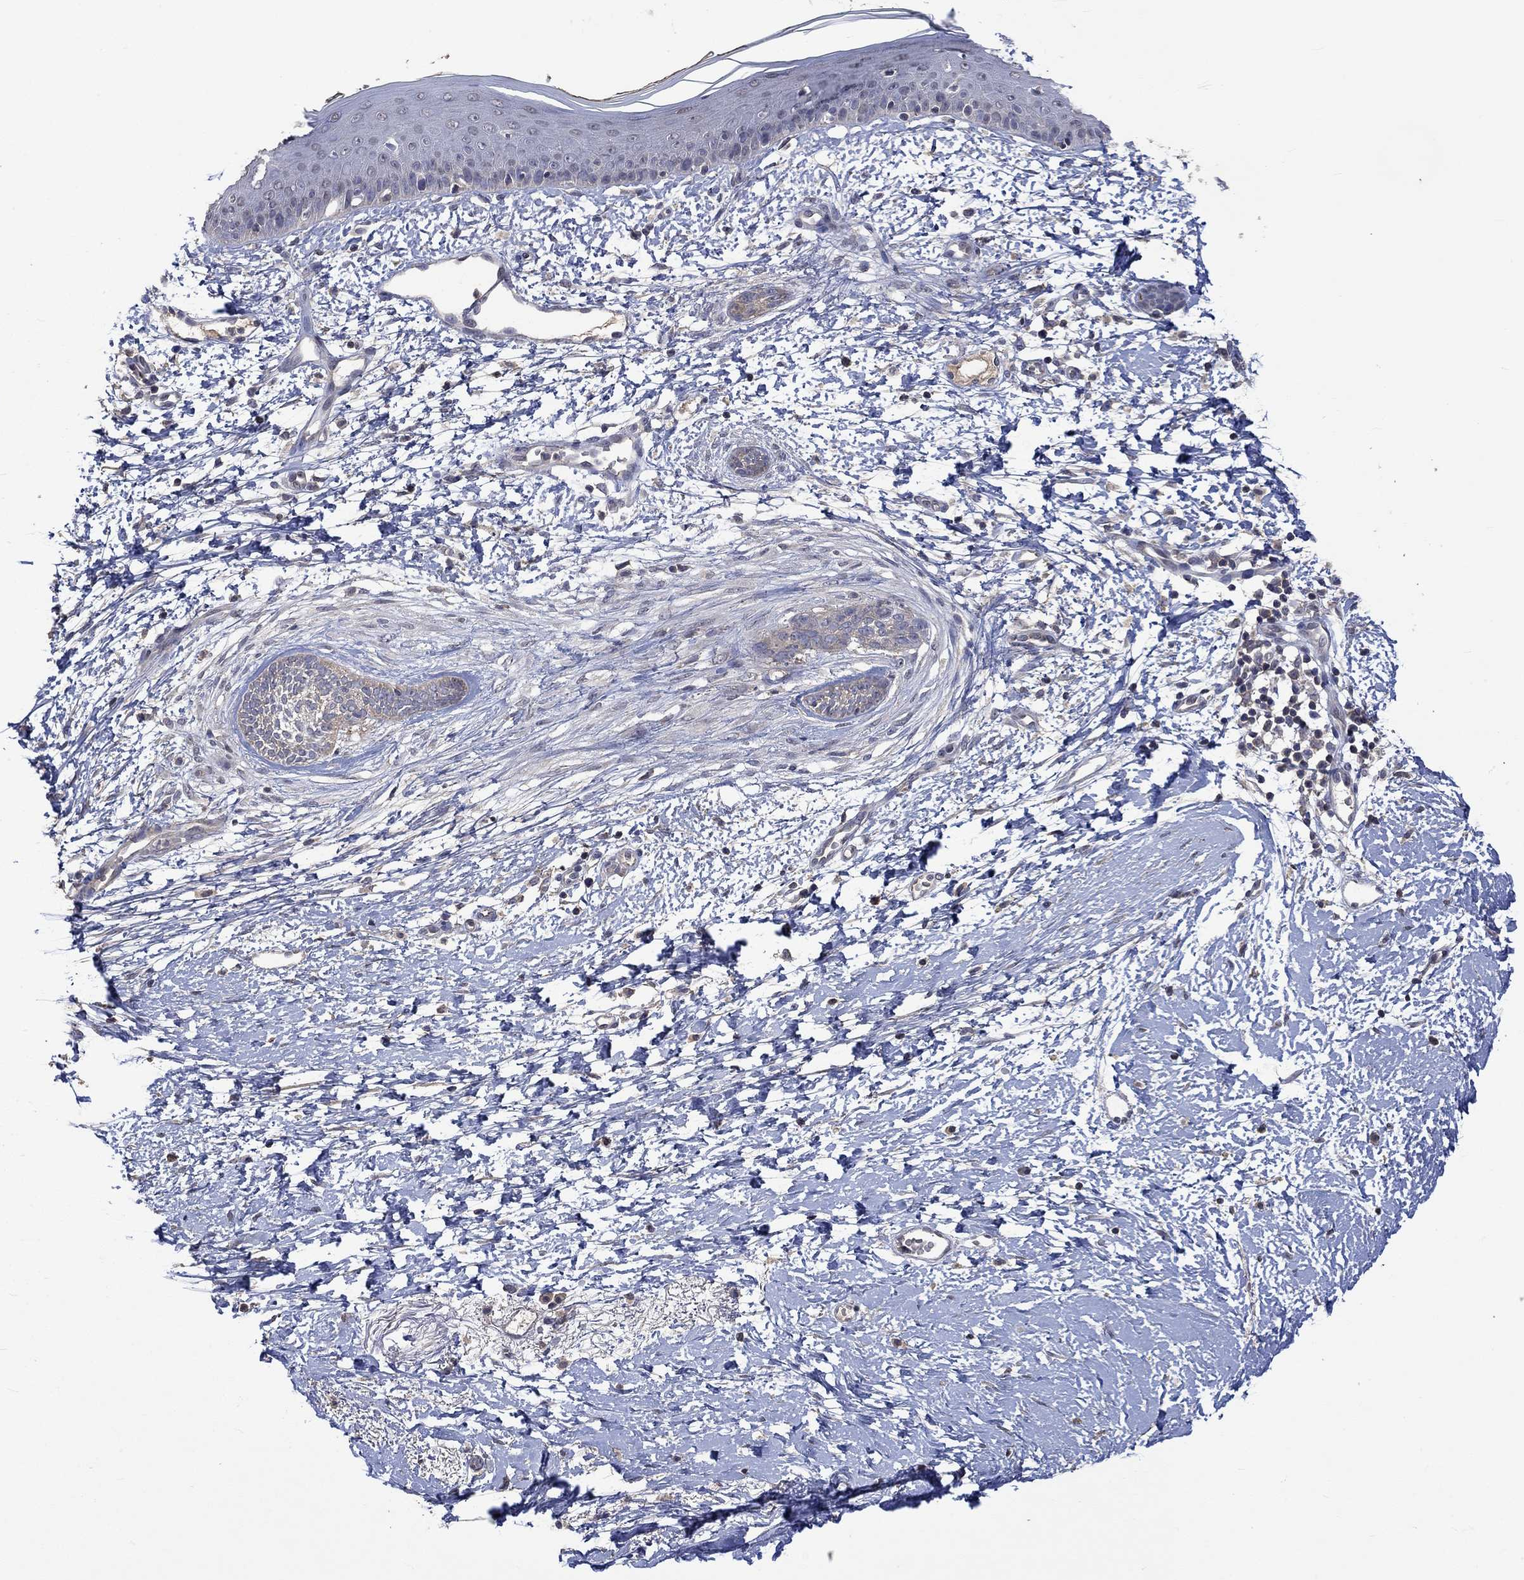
{"staining": {"intensity": "weak", "quantity": "<25%", "location": "cytoplasmic/membranous"}, "tissue": "skin cancer", "cell_type": "Tumor cells", "image_type": "cancer", "snomed": [{"axis": "morphology", "description": "Normal tissue, NOS"}, {"axis": "morphology", "description": "Basal cell carcinoma"}, {"axis": "topography", "description": "Skin"}], "caption": "IHC of human skin basal cell carcinoma shows no staining in tumor cells. (Immunohistochemistry, brightfield microscopy, high magnification).", "gene": "PTPN20", "patient": {"sex": "male", "age": 84}}